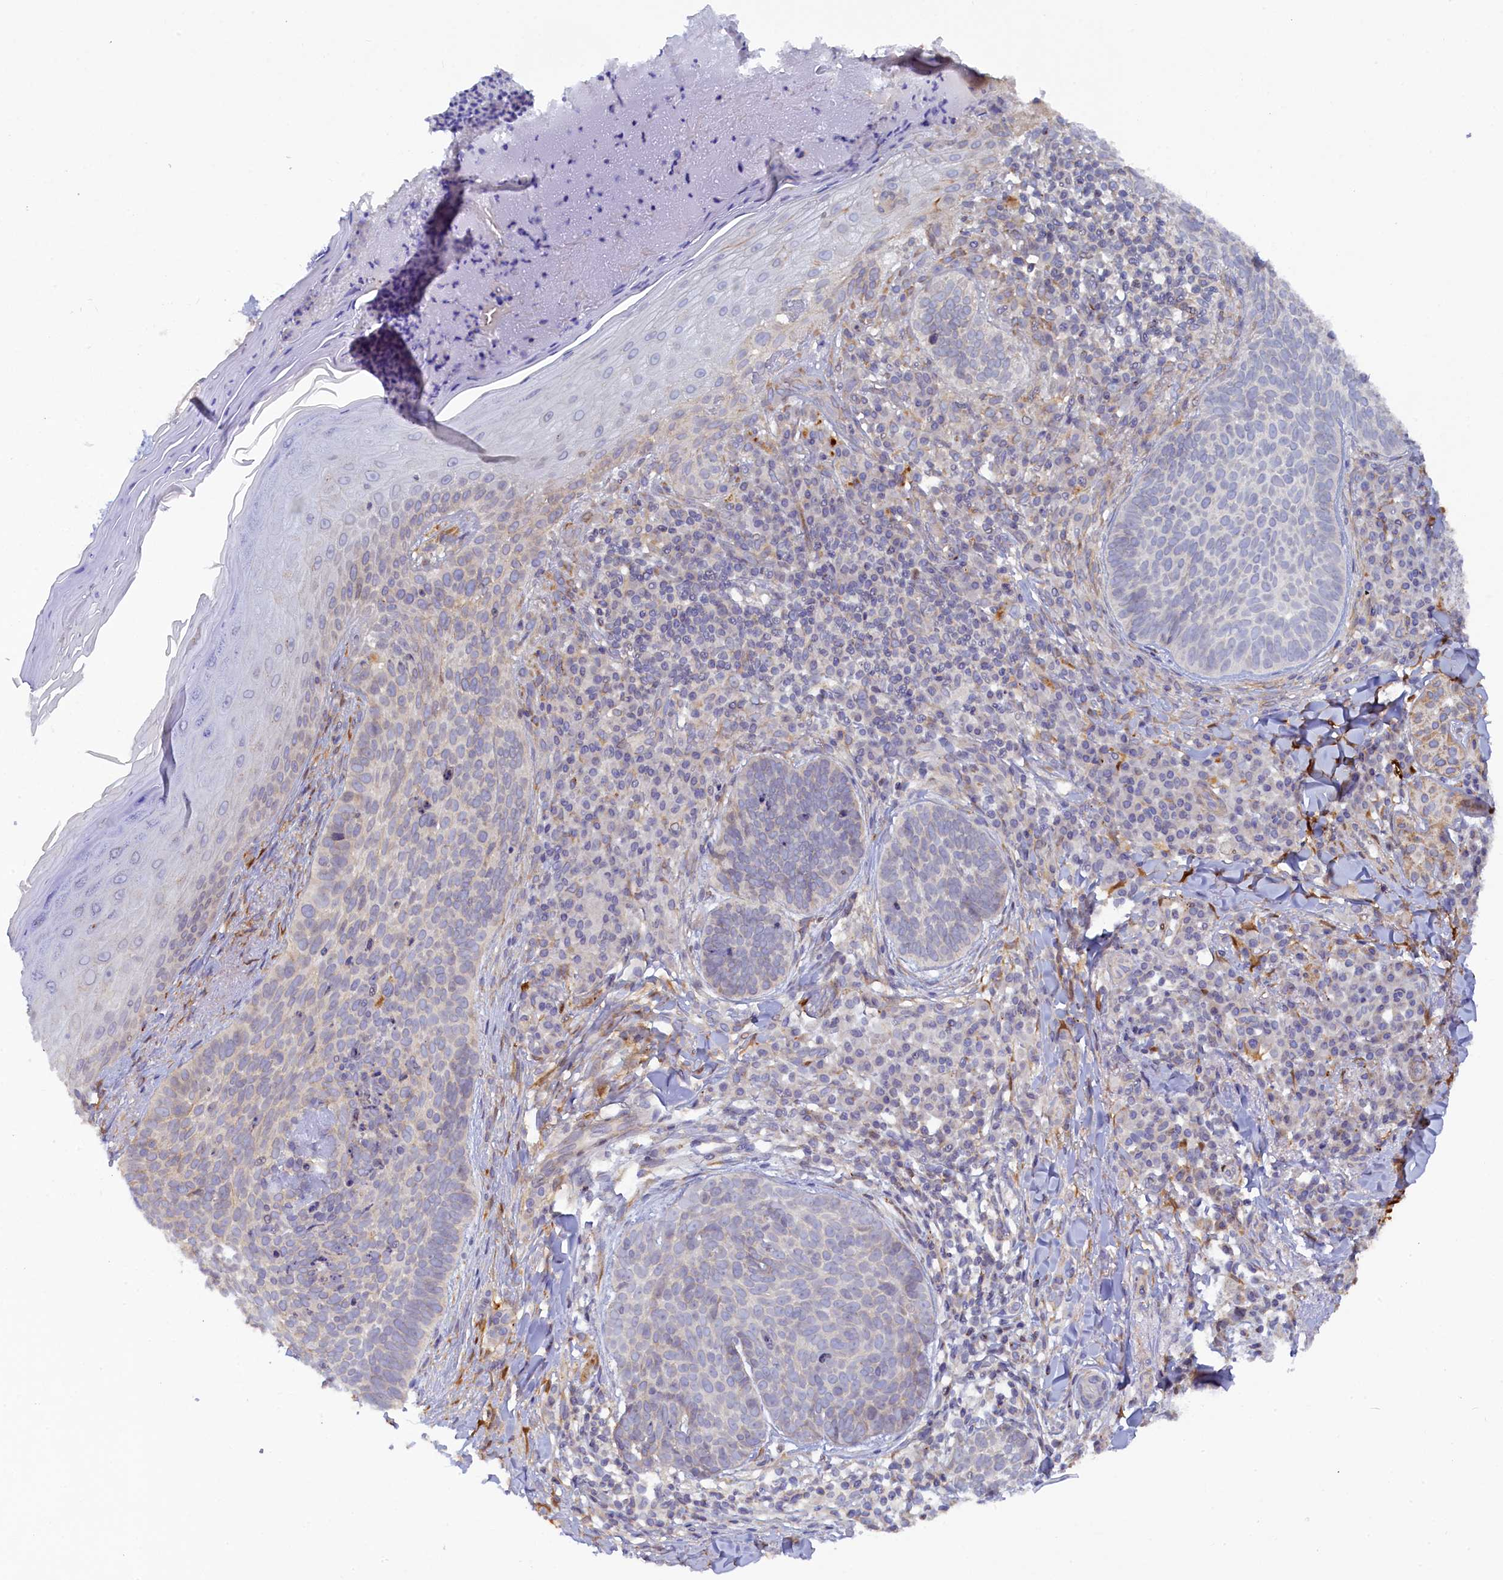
{"staining": {"intensity": "negative", "quantity": "none", "location": "none"}, "tissue": "skin cancer", "cell_type": "Tumor cells", "image_type": "cancer", "snomed": [{"axis": "morphology", "description": "Basal cell carcinoma"}, {"axis": "topography", "description": "Skin"}], "caption": "Basal cell carcinoma (skin) was stained to show a protein in brown. There is no significant expression in tumor cells. The staining is performed using DAB (3,3'-diaminobenzidine) brown chromogen with nuclei counter-stained in using hematoxylin.", "gene": "POGLUT3", "patient": {"sex": "female", "age": 61}}